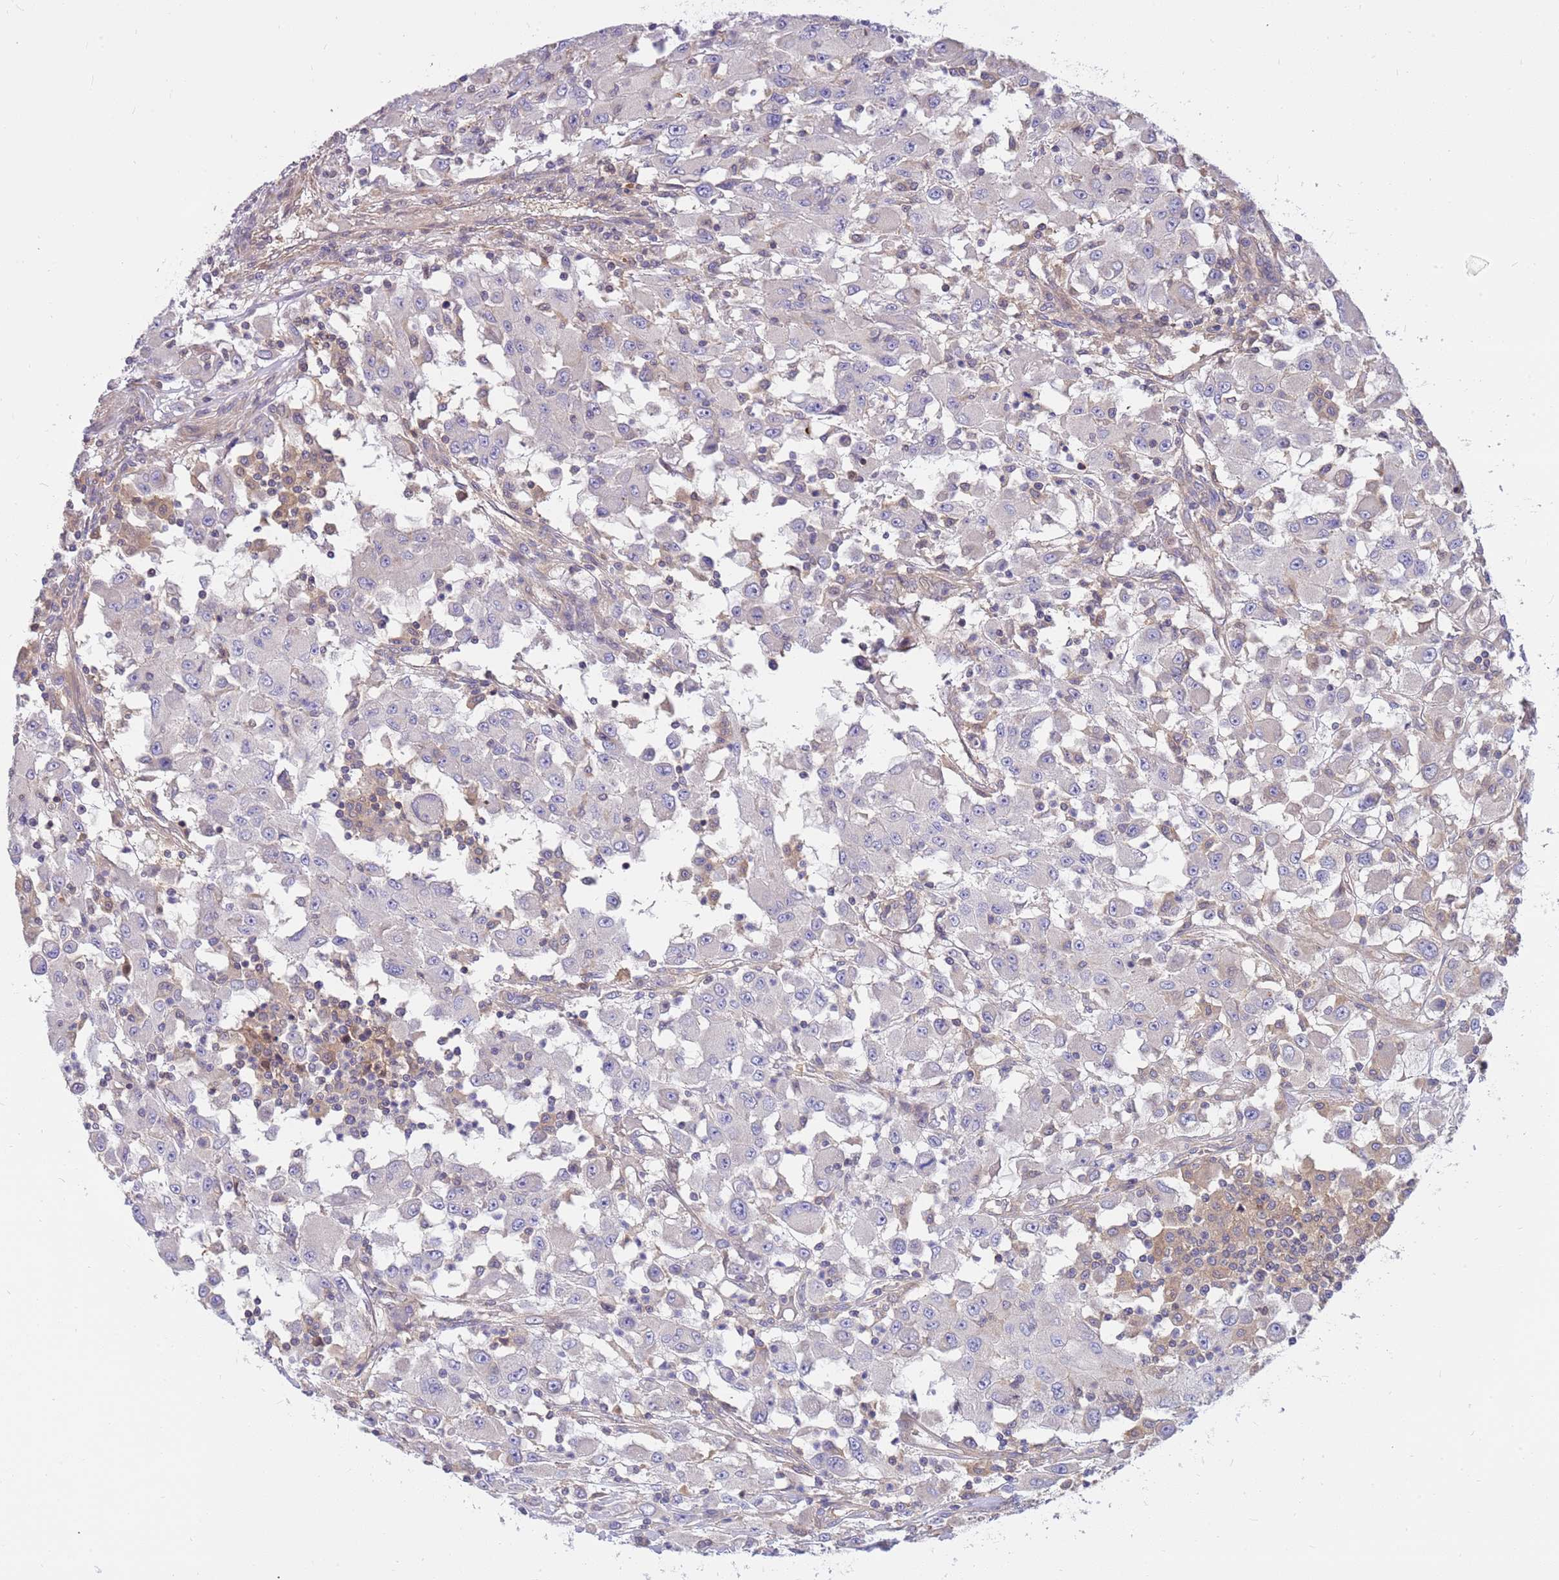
{"staining": {"intensity": "negative", "quantity": "none", "location": "none"}, "tissue": "renal cancer", "cell_type": "Tumor cells", "image_type": "cancer", "snomed": [{"axis": "morphology", "description": "Adenocarcinoma, NOS"}, {"axis": "topography", "description": "Kidney"}], "caption": "There is no significant expression in tumor cells of renal cancer (adenocarcinoma). (DAB (3,3'-diaminobenzidine) IHC, high magnification).", "gene": "MVD", "patient": {"sex": "female", "age": 67}}